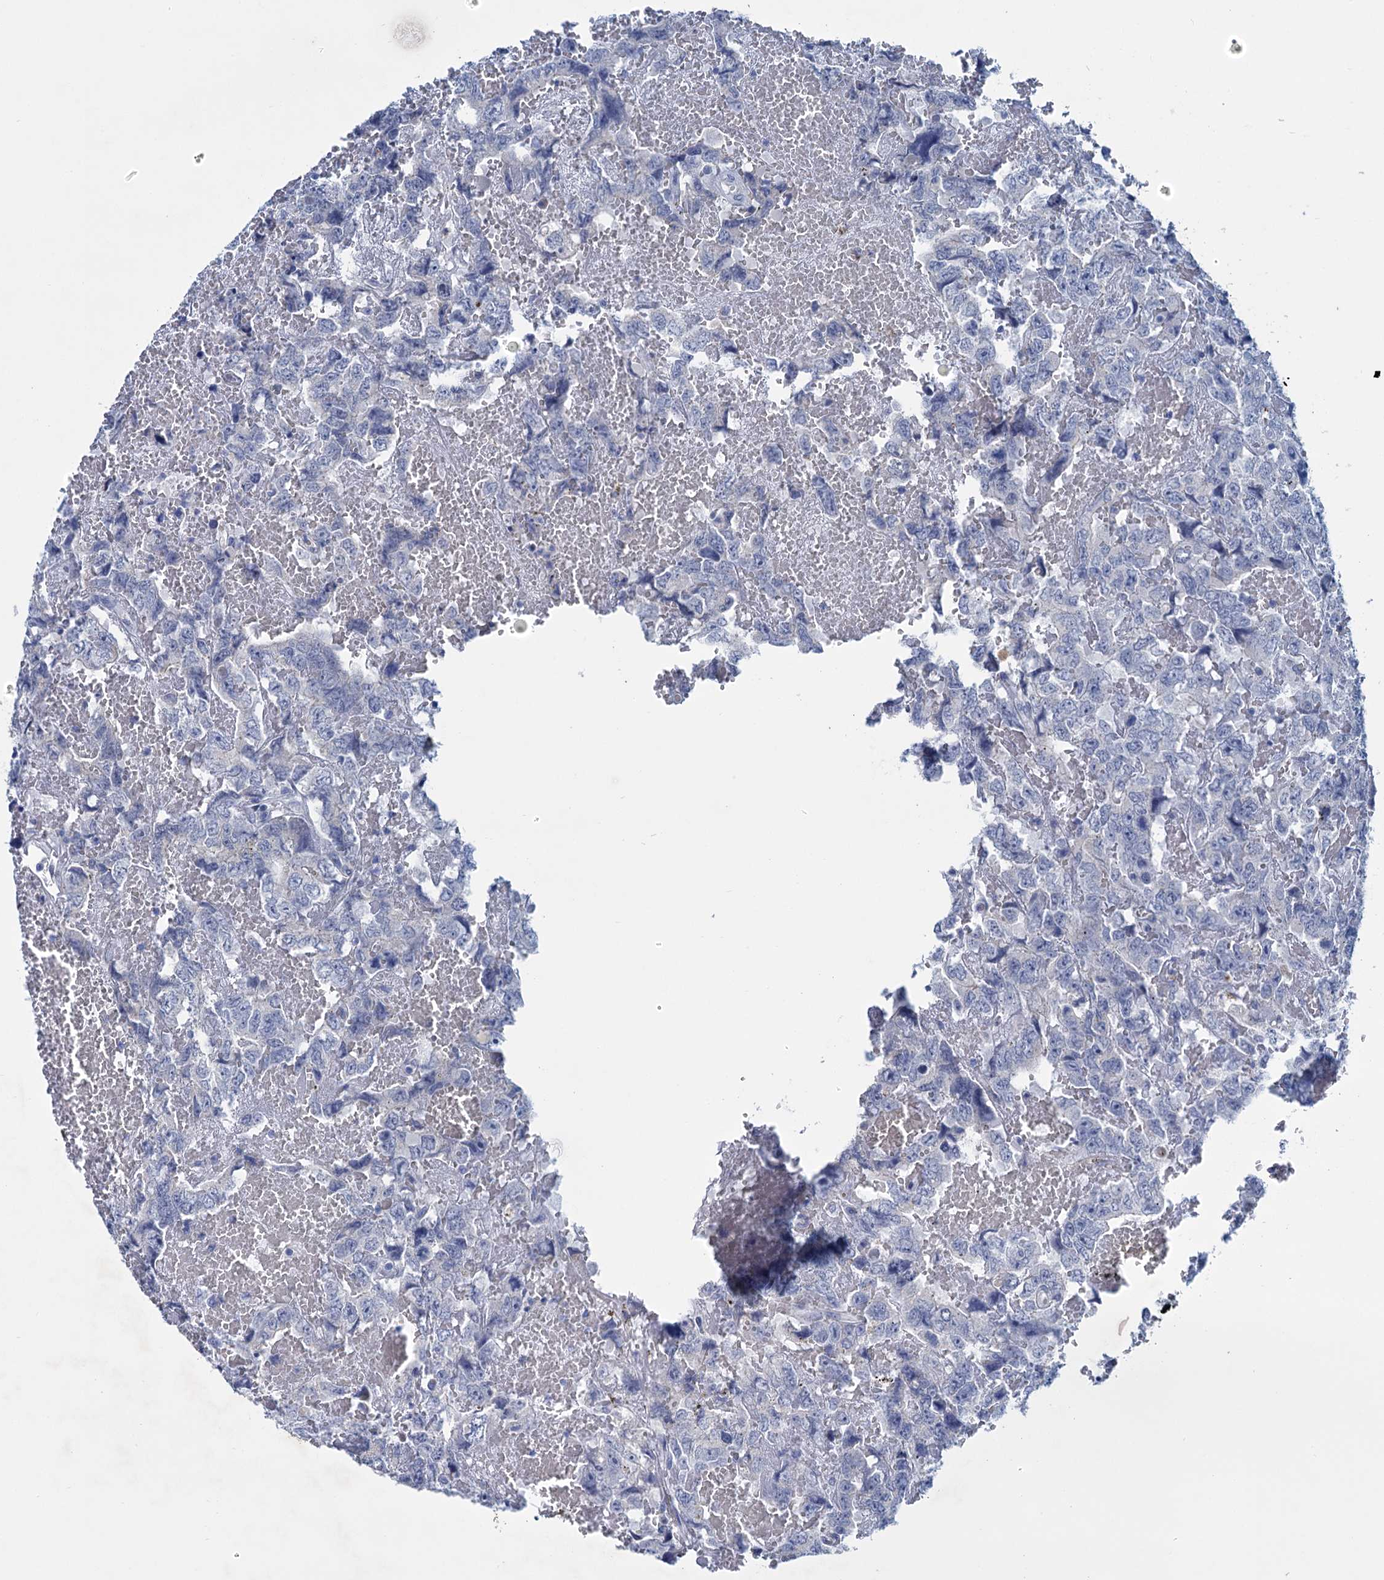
{"staining": {"intensity": "negative", "quantity": "none", "location": "none"}, "tissue": "testis cancer", "cell_type": "Tumor cells", "image_type": "cancer", "snomed": [{"axis": "morphology", "description": "Carcinoma, Embryonal, NOS"}, {"axis": "topography", "description": "Testis"}], "caption": "Immunohistochemistry (IHC) of human testis cancer displays no expression in tumor cells.", "gene": "MYOZ3", "patient": {"sex": "male", "age": 45}}